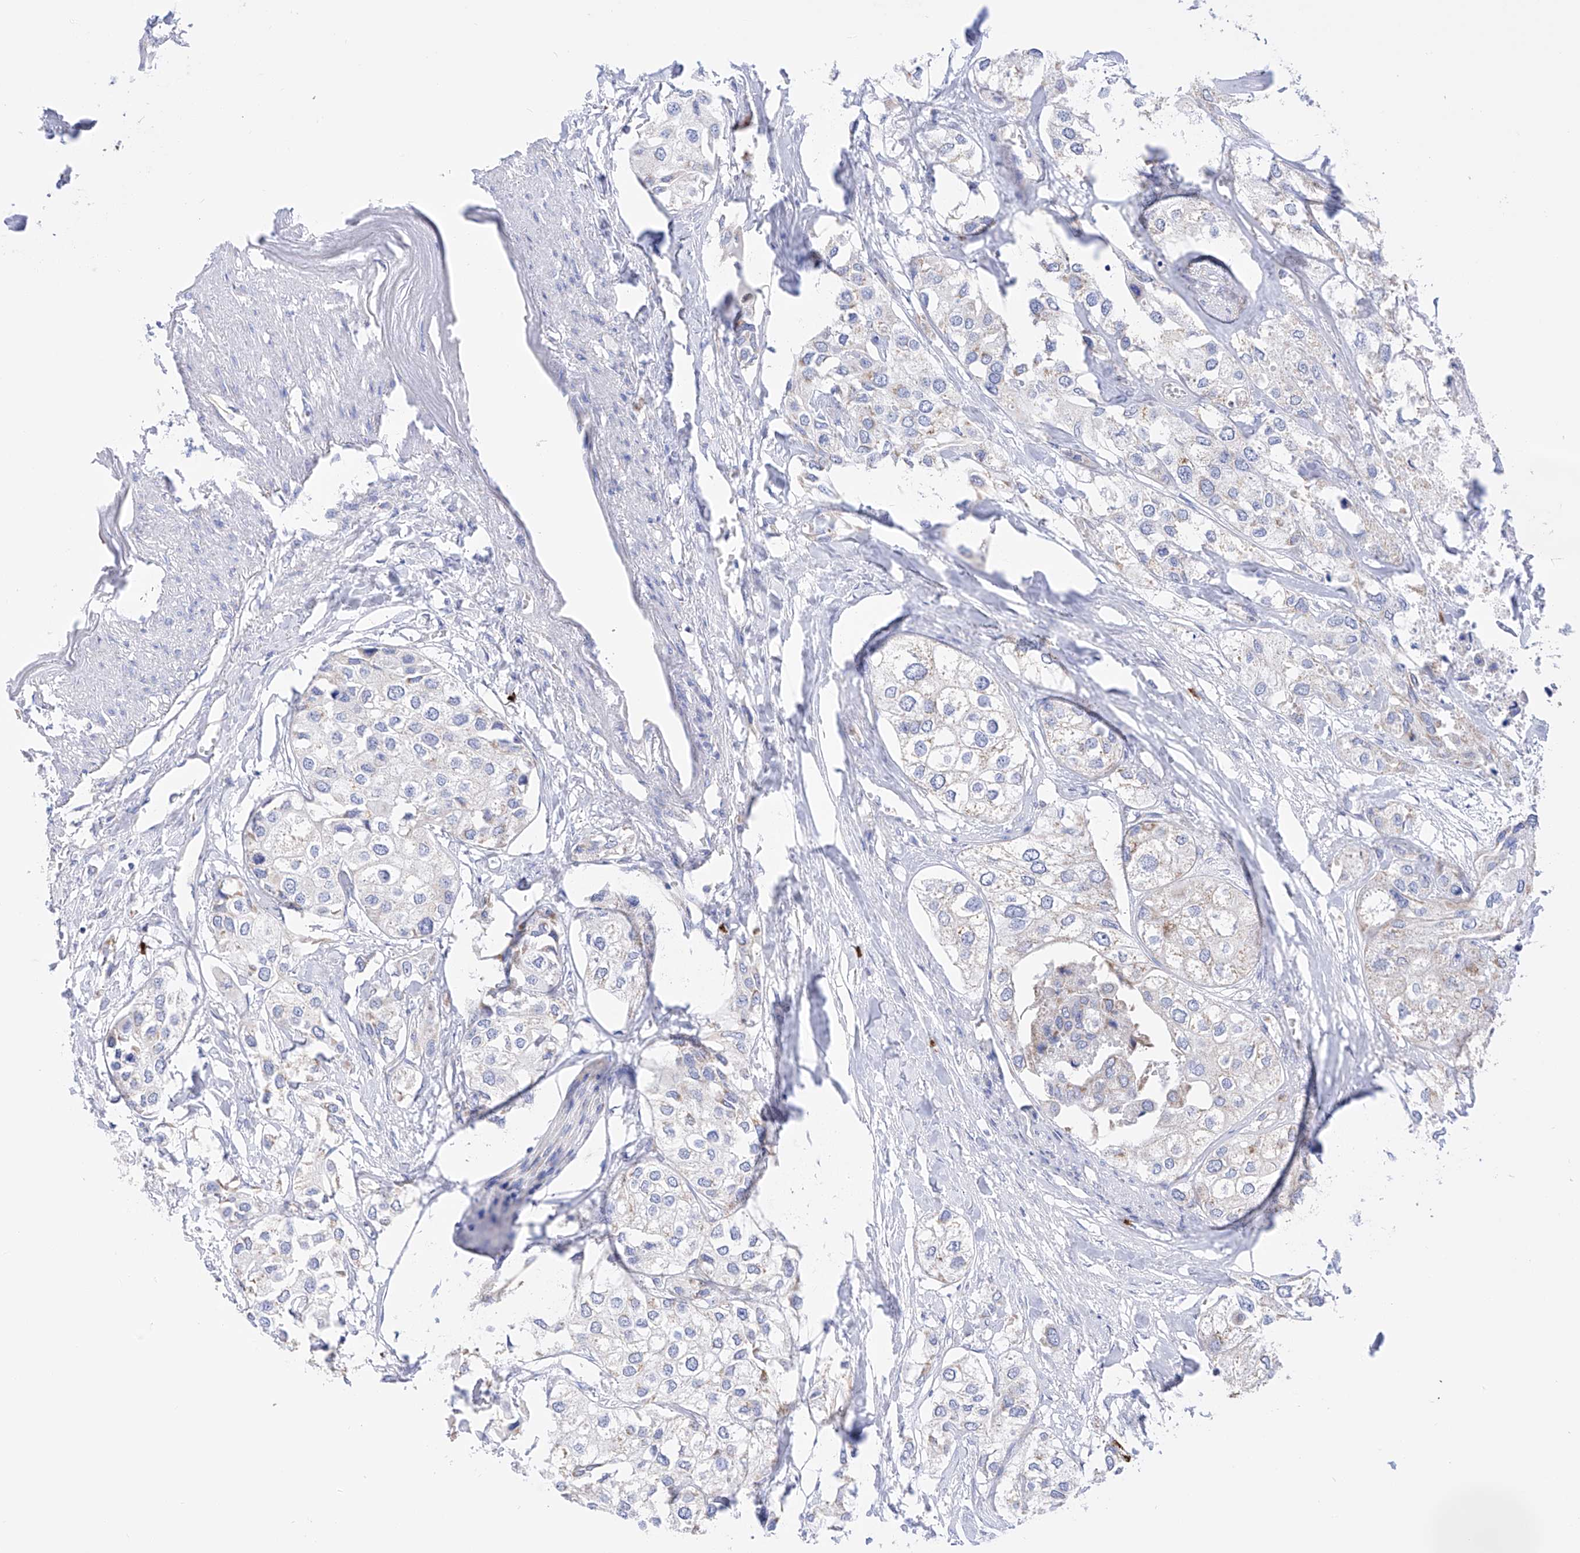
{"staining": {"intensity": "negative", "quantity": "none", "location": "none"}, "tissue": "urothelial cancer", "cell_type": "Tumor cells", "image_type": "cancer", "snomed": [{"axis": "morphology", "description": "Urothelial carcinoma, High grade"}, {"axis": "topography", "description": "Urinary bladder"}], "caption": "Urothelial cancer was stained to show a protein in brown. There is no significant positivity in tumor cells. (Immunohistochemistry, brightfield microscopy, high magnification).", "gene": "FLG", "patient": {"sex": "male", "age": 64}}